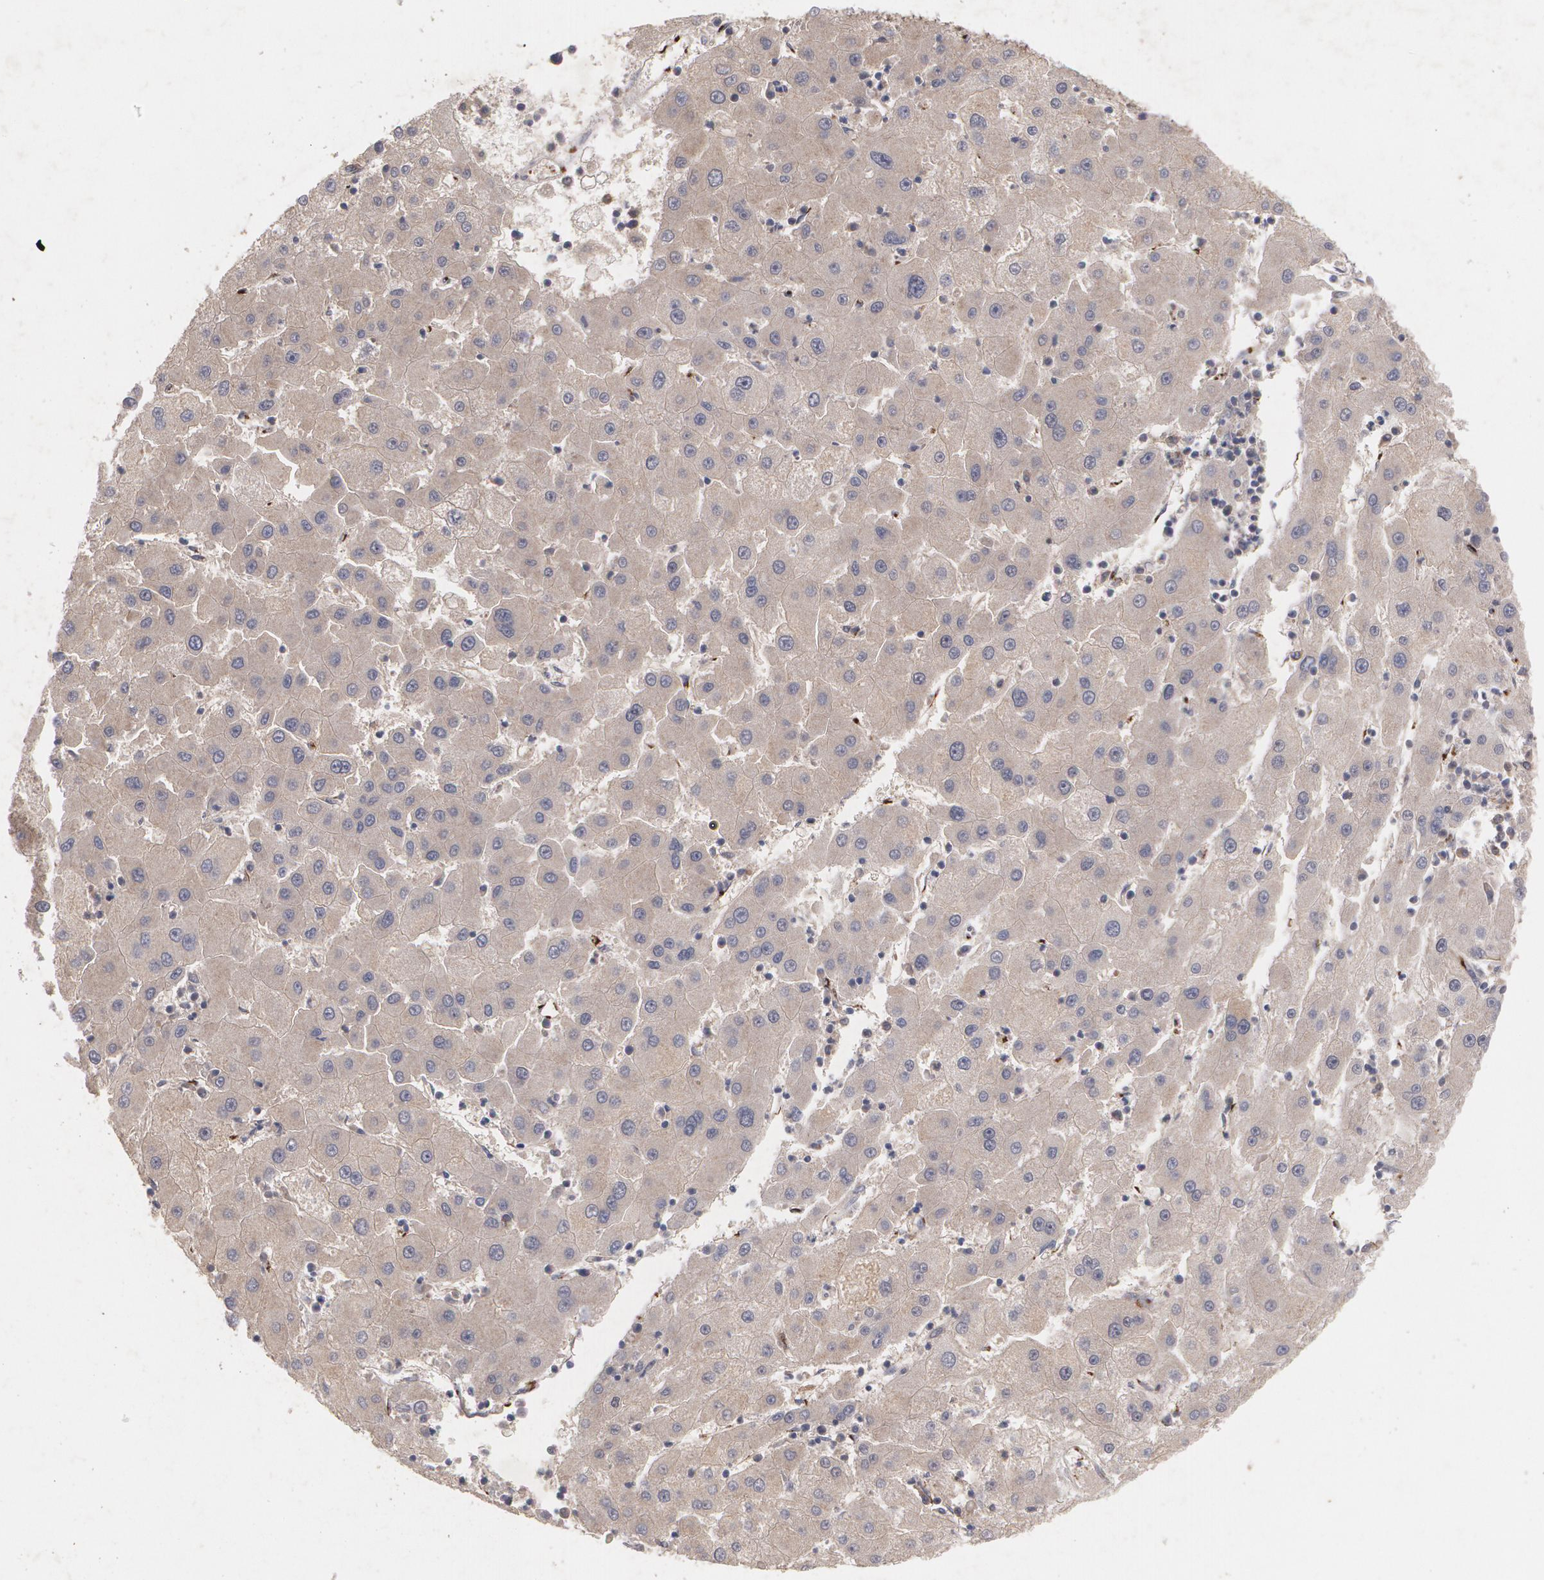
{"staining": {"intensity": "negative", "quantity": "none", "location": "none"}, "tissue": "liver cancer", "cell_type": "Tumor cells", "image_type": "cancer", "snomed": [{"axis": "morphology", "description": "Carcinoma, Hepatocellular, NOS"}, {"axis": "topography", "description": "Liver"}], "caption": "There is no significant staining in tumor cells of liver cancer.", "gene": "HTT", "patient": {"sex": "male", "age": 72}}